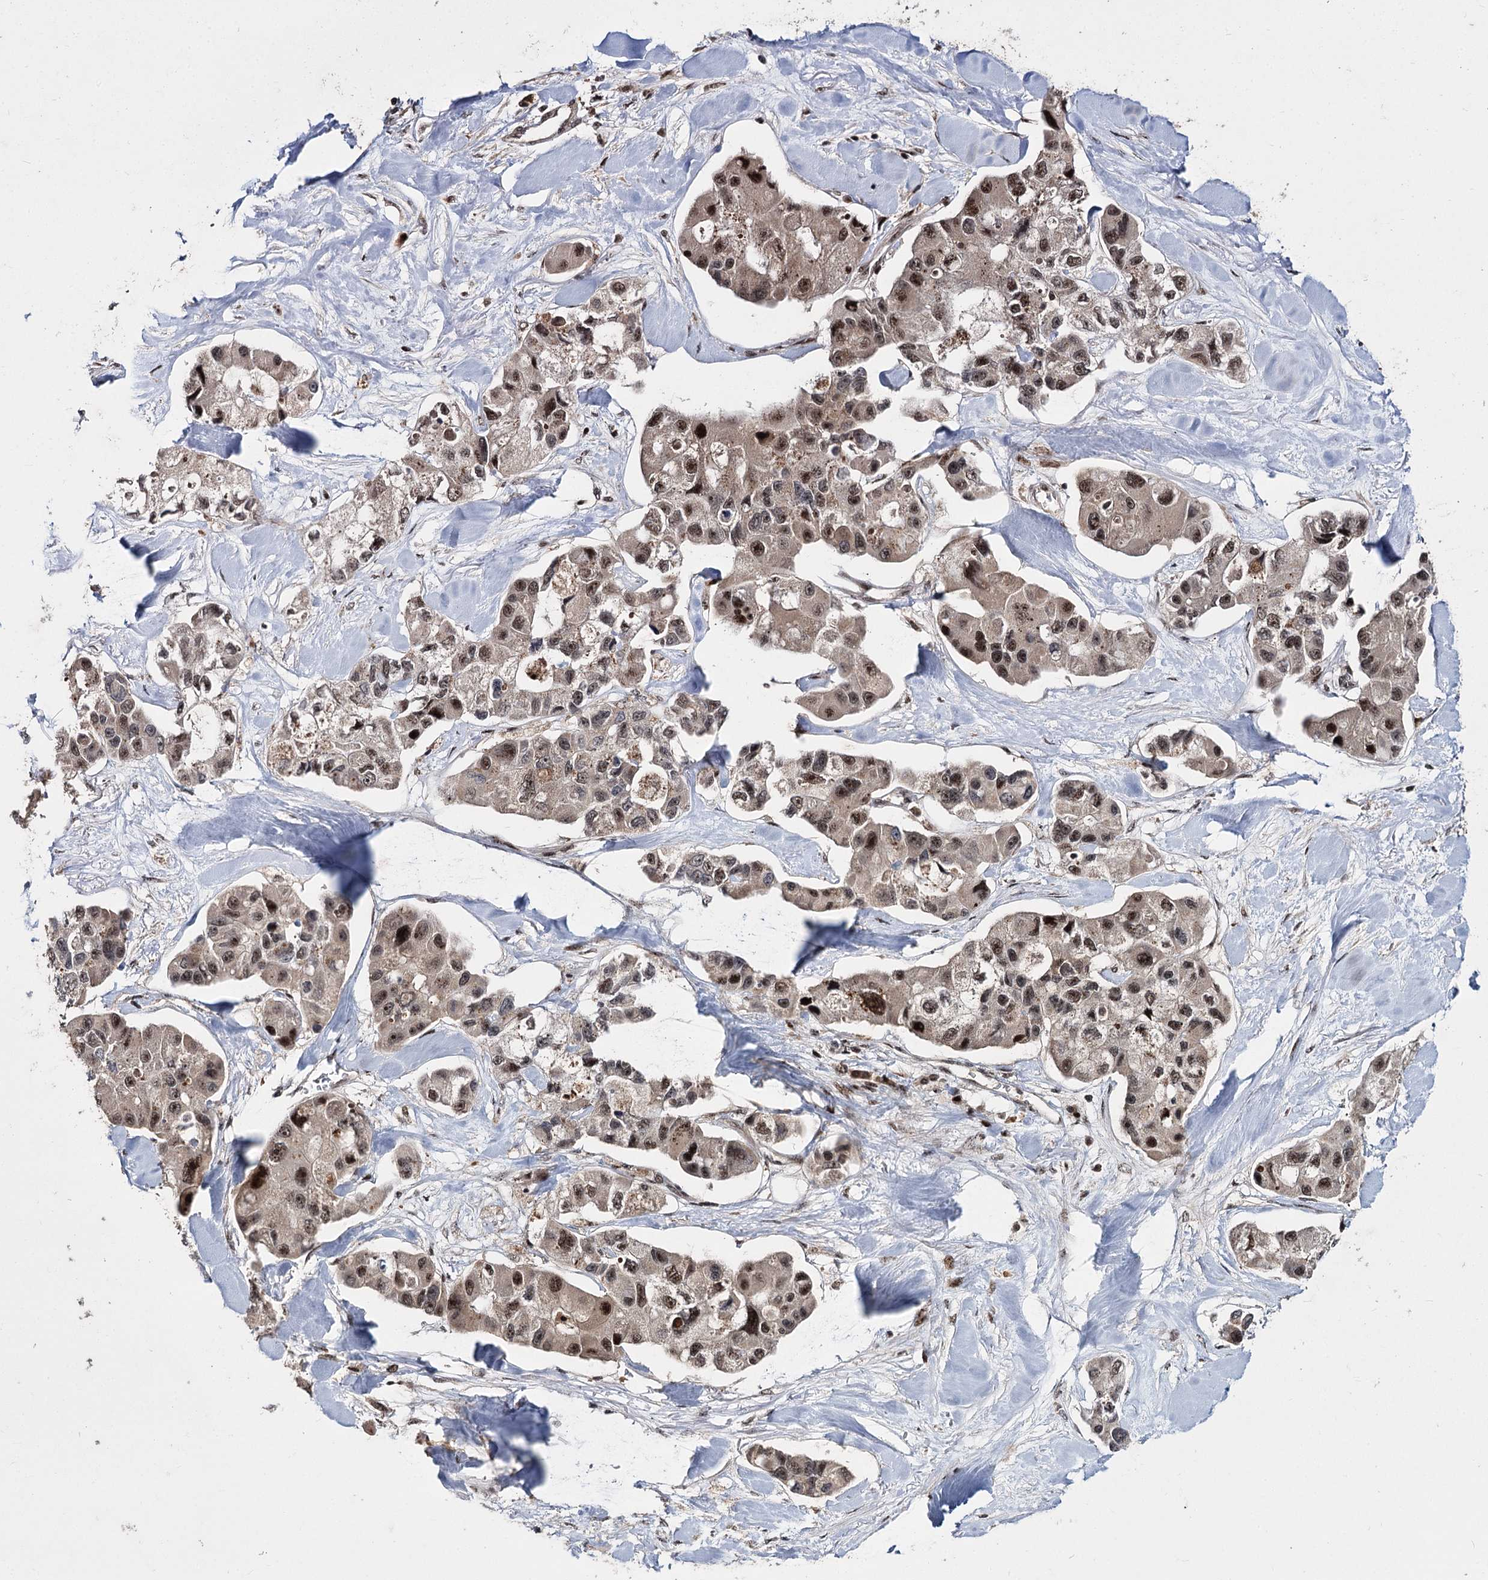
{"staining": {"intensity": "strong", "quantity": ">75%", "location": "nuclear"}, "tissue": "lung cancer", "cell_type": "Tumor cells", "image_type": "cancer", "snomed": [{"axis": "morphology", "description": "Adenocarcinoma, NOS"}, {"axis": "topography", "description": "Lung"}], "caption": "There is high levels of strong nuclear positivity in tumor cells of lung cancer, as demonstrated by immunohistochemical staining (brown color).", "gene": "MKNK2", "patient": {"sex": "female", "age": 54}}